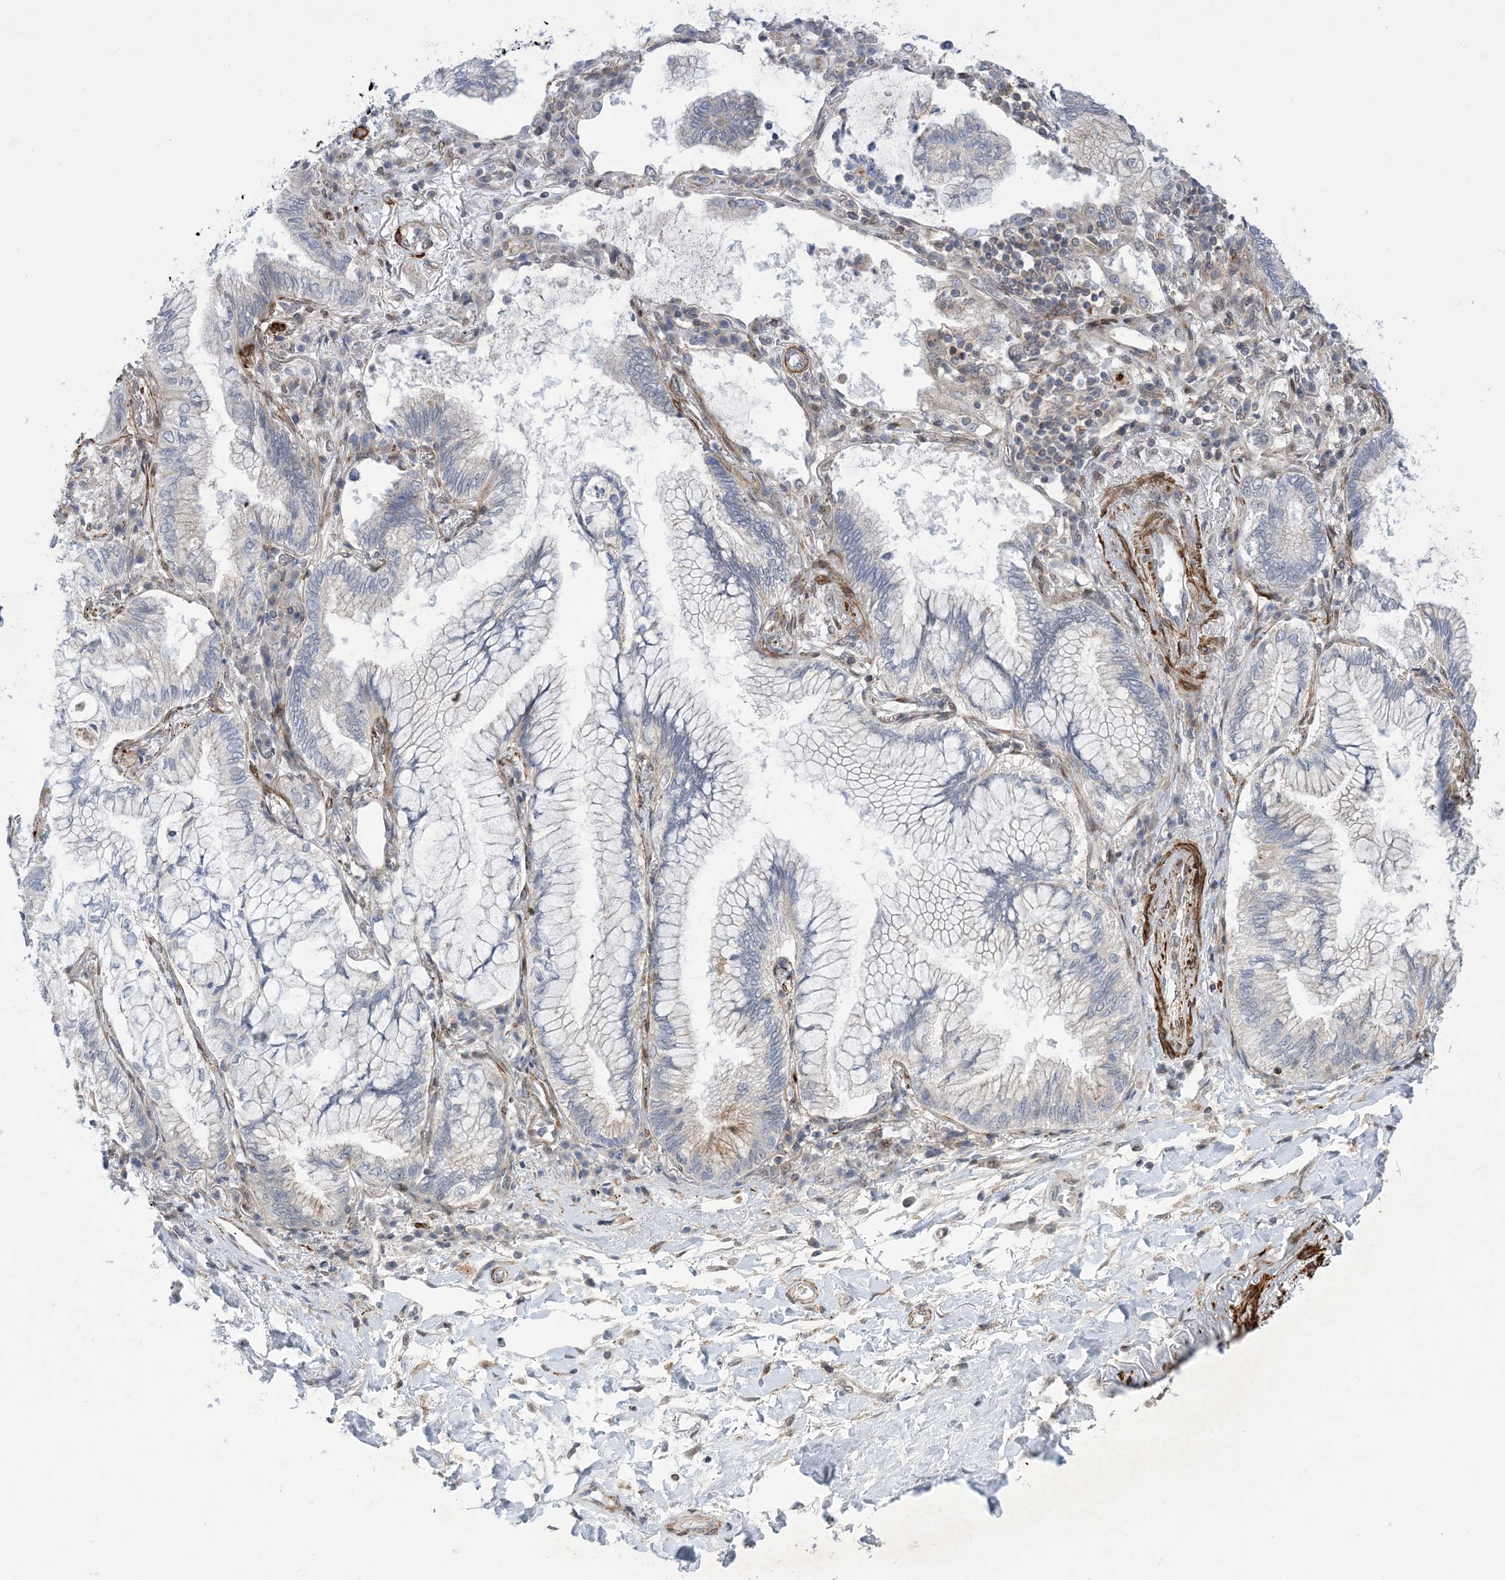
{"staining": {"intensity": "negative", "quantity": "none", "location": "none"}, "tissue": "lung cancer", "cell_type": "Tumor cells", "image_type": "cancer", "snomed": [{"axis": "morphology", "description": "Adenocarcinoma, NOS"}, {"axis": "topography", "description": "Lung"}], "caption": "Human lung cancer stained for a protein using IHC reveals no expression in tumor cells.", "gene": "ZNF8", "patient": {"sex": "female", "age": 70}}